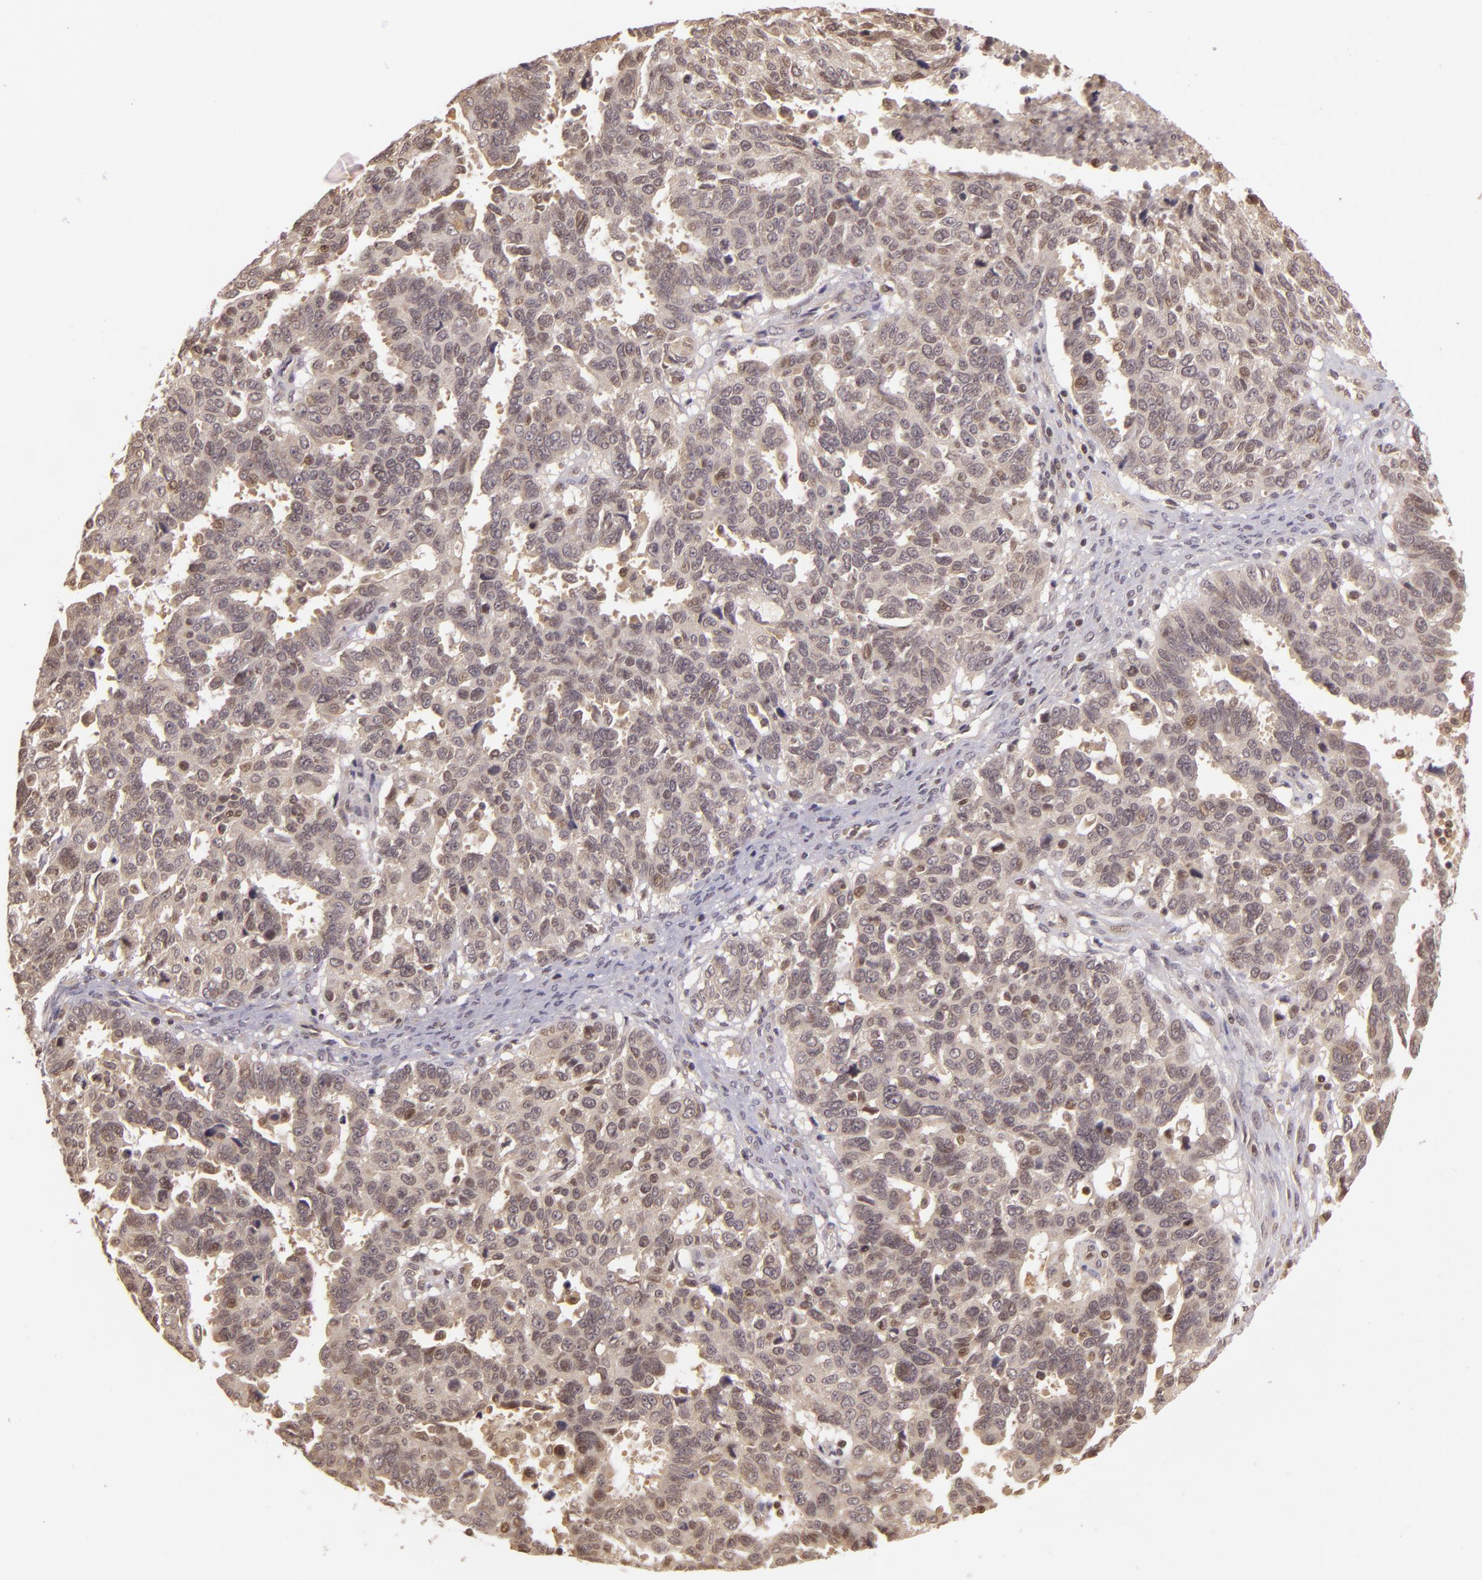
{"staining": {"intensity": "weak", "quantity": ">75%", "location": "cytoplasmic/membranous,nuclear"}, "tissue": "ovarian cancer", "cell_type": "Tumor cells", "image_type": "cancer", "snomed": [{"axis": "morphology", "description": "Carcinoma, endometroid"}, {"axis": "morphology", "description": "Cystadenocarcinoma, serous, NOS"}, {"axis": "topography", "description": "Ovary"}], "caption": "Human ovarian serous cystadenocarcinoma stained for a protein (brown) reveals weak cytoplasmic/membranous and nuclear positive positivity in about >75% of tumor cells.", "gene": "TXNRD2", "patient": {"sex": "female", "age": 45}}